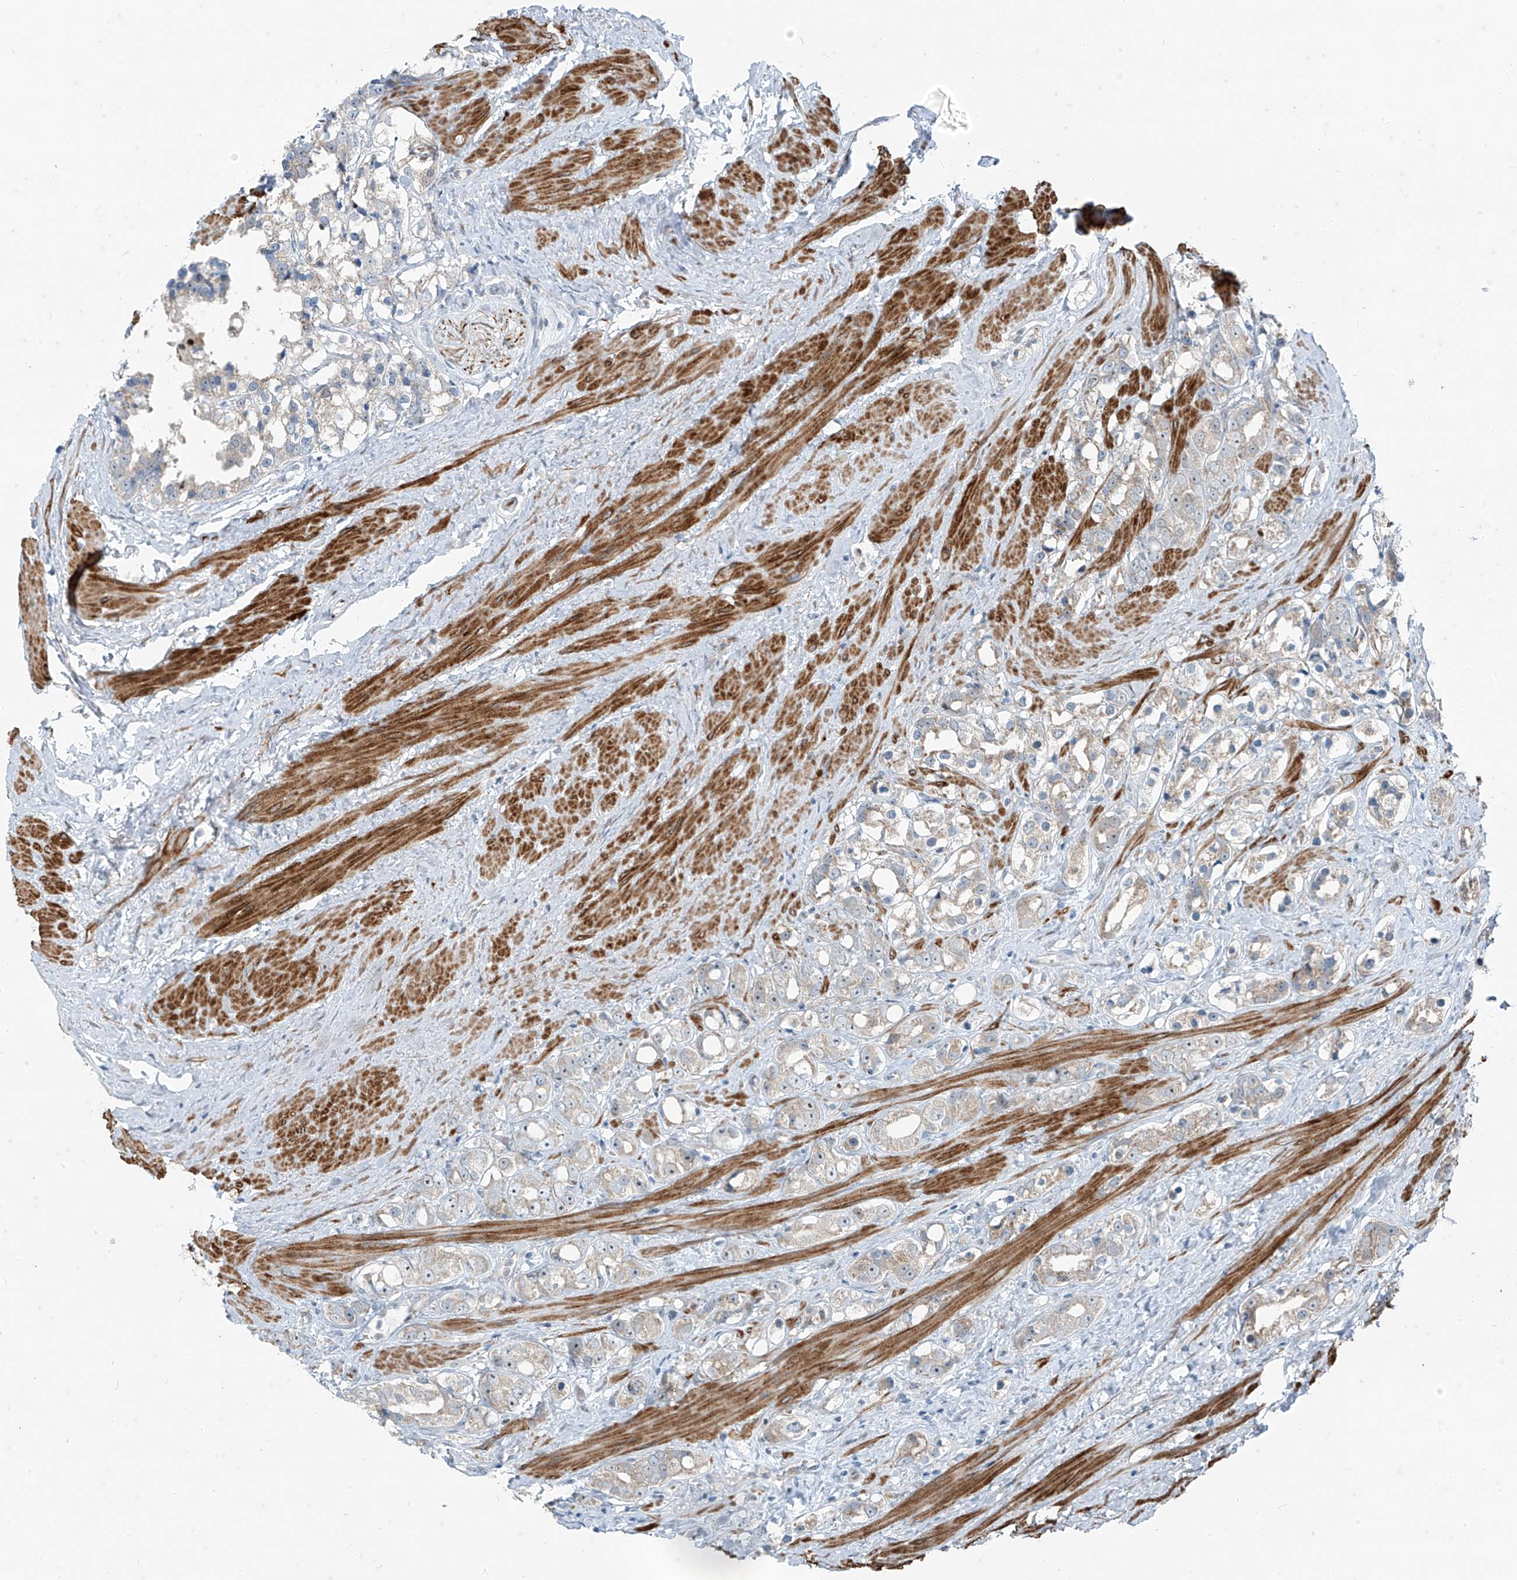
{"staining": {"intensity": "weak", "quantity": "<25%", "location": "cytoplasmic/membranous"}, "tissue": "prostate cancer", "cell_type": "Tumor cells", "image_type": "cancer", "snomed": [{"axis": "morphology", "description": "Adenocarcinoma, NOS"}, {"axis": "topography", "description": "Prostate"}], "caption": "There is no significant positivity in tumor cells of prostate cancer (adenocarcinoma). (Stains: DAB (3,3'-diaminobenzidine) IHC with hematoxylin counter stain, Microscopy: brightfield microscopy at high magnification).", "gene": "PPCS", "patient": {"sex": "male", "age": 79}}